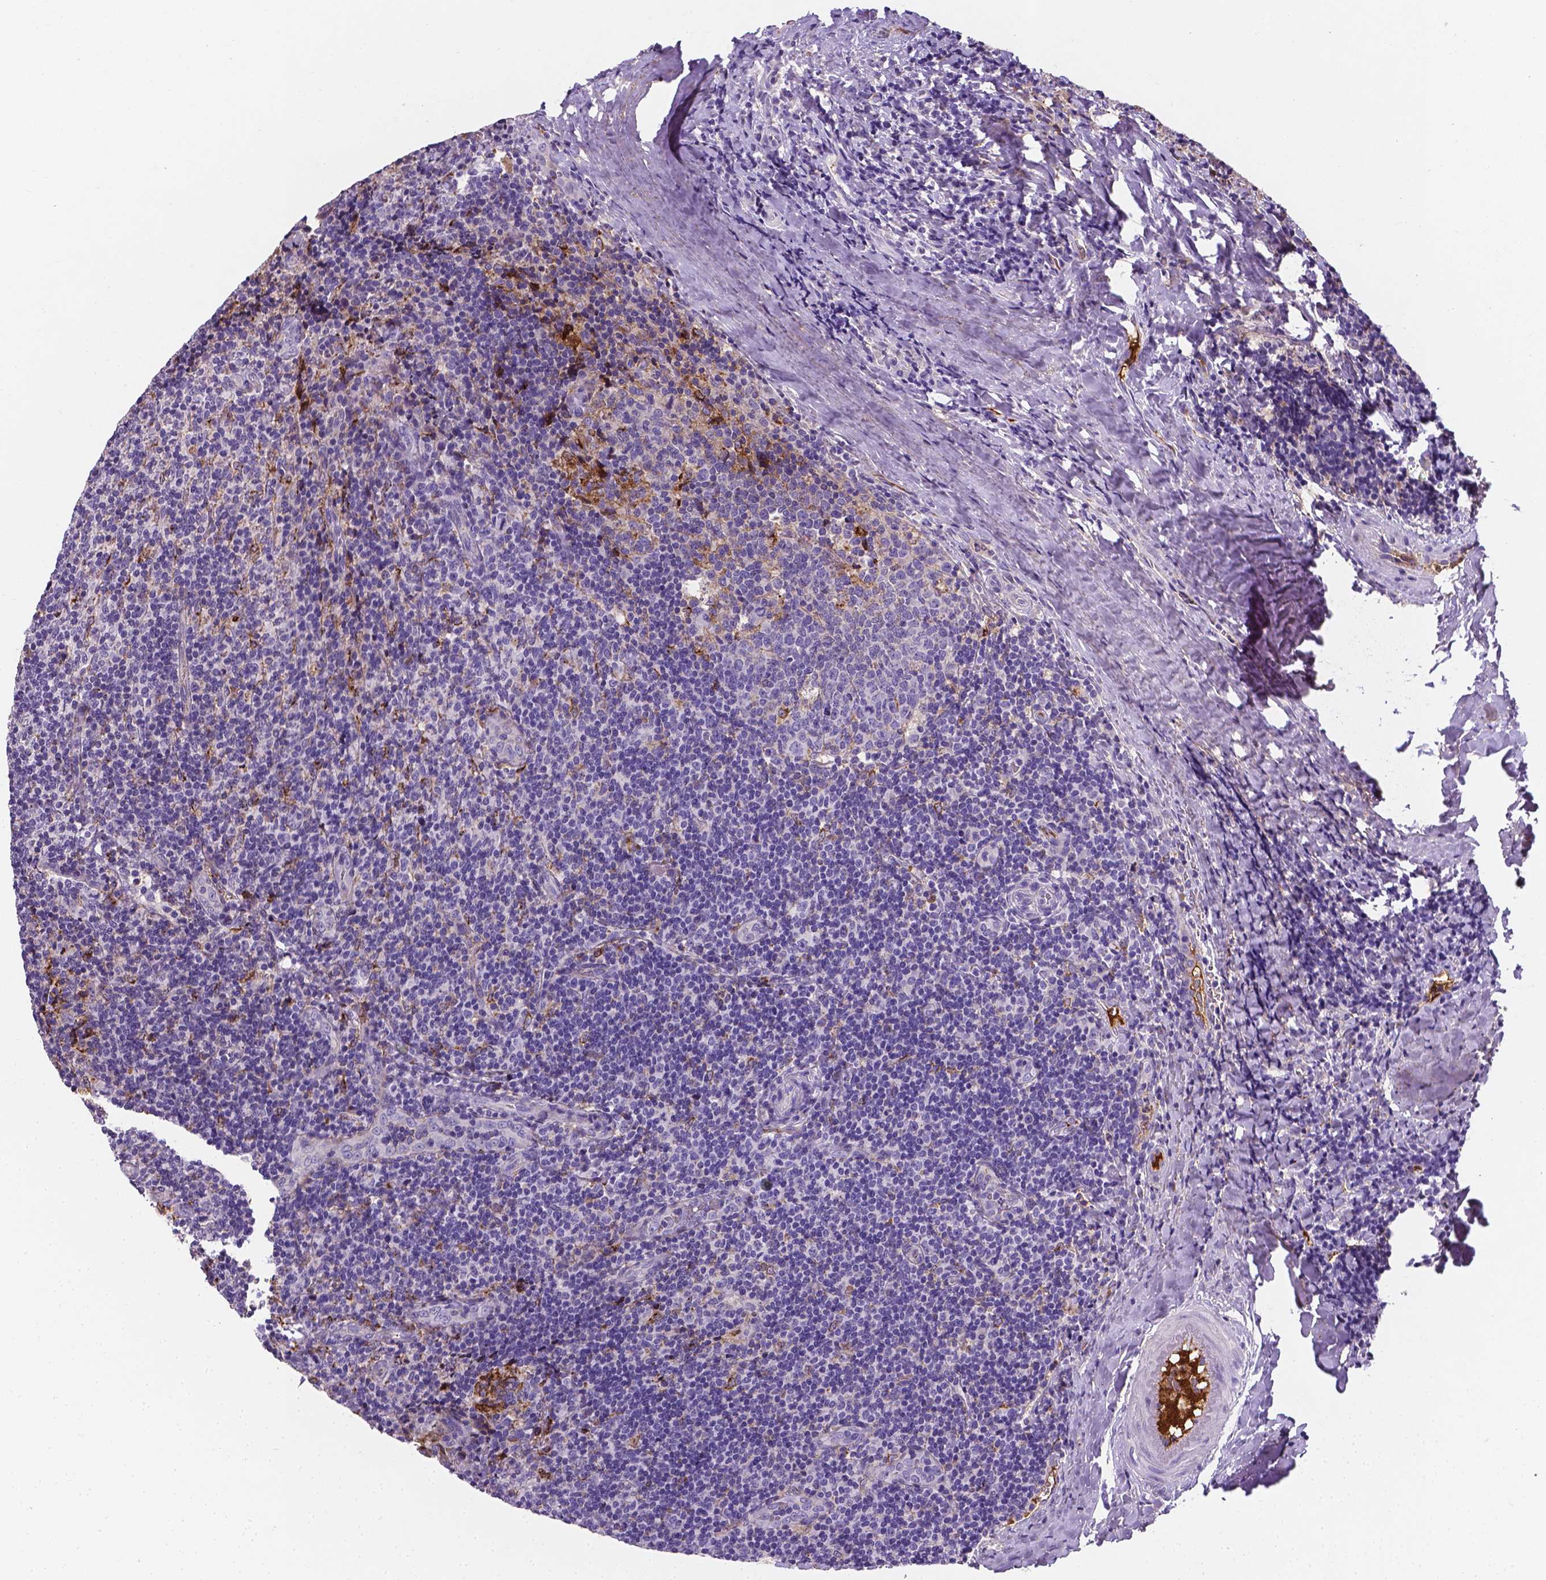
{"staining": {"intensity": "moderate", "quantity": "25%-75%", "location": "cytoplasmic/membranous"}, "tissue": "tonsil", "cell_type": "Germinal center cells", "image_type": "normal", "snomed": [{"axis": "morphology", "description": "Normal tissue, NOS"}, {"axis": "topography", "description": "Tonsil"}], "caption": "Germinal center cells reveal medium levels of moderate cytoplasmic/membranous staining in approximately 25%-75% of cells in normal tonsil. (DAB (3,3'-diaminobenzidine) = brown stain, brightfield microscopy at high magnification).", "gene": "APOE", "patient": {"sex": "male", "age": 17}}